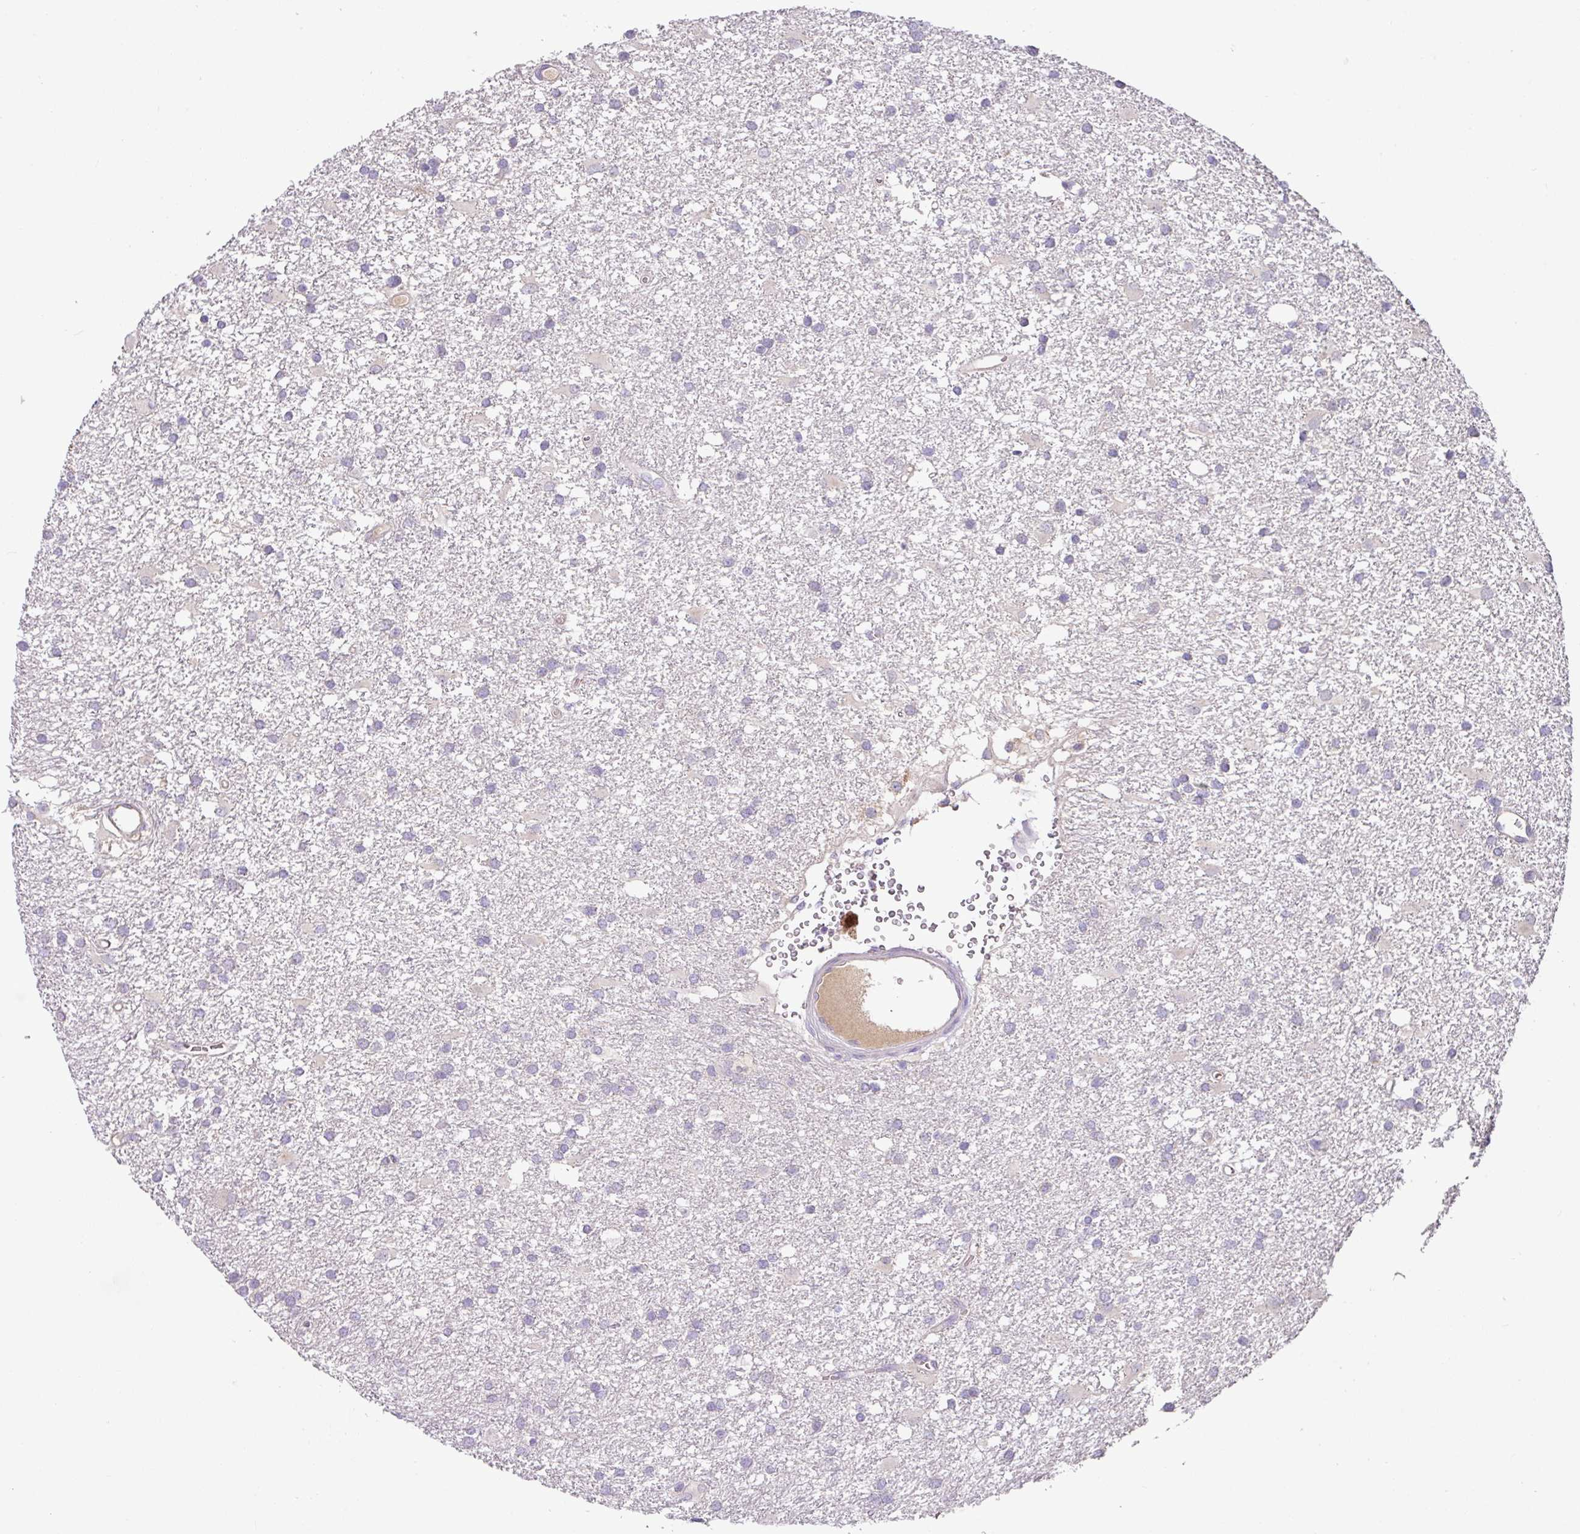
{"staining": {"intensity": "negative", "quantity": "none", "location": "none"}, "tissue": "glioma", "cell_type": "Tumor cells", "image_type": "cancer", "snomed": [{"axis": "morphology", "description": "Glioma, malignant, High grade"}, {"axis": "topography", "description": "Brain"}], "caption": "The immunohistochemistry micrograph has no significant positivity in tumor cells of glioma tissue.", "gene": "CRISP3", "patient": {"sex": "male", "age": 48}}